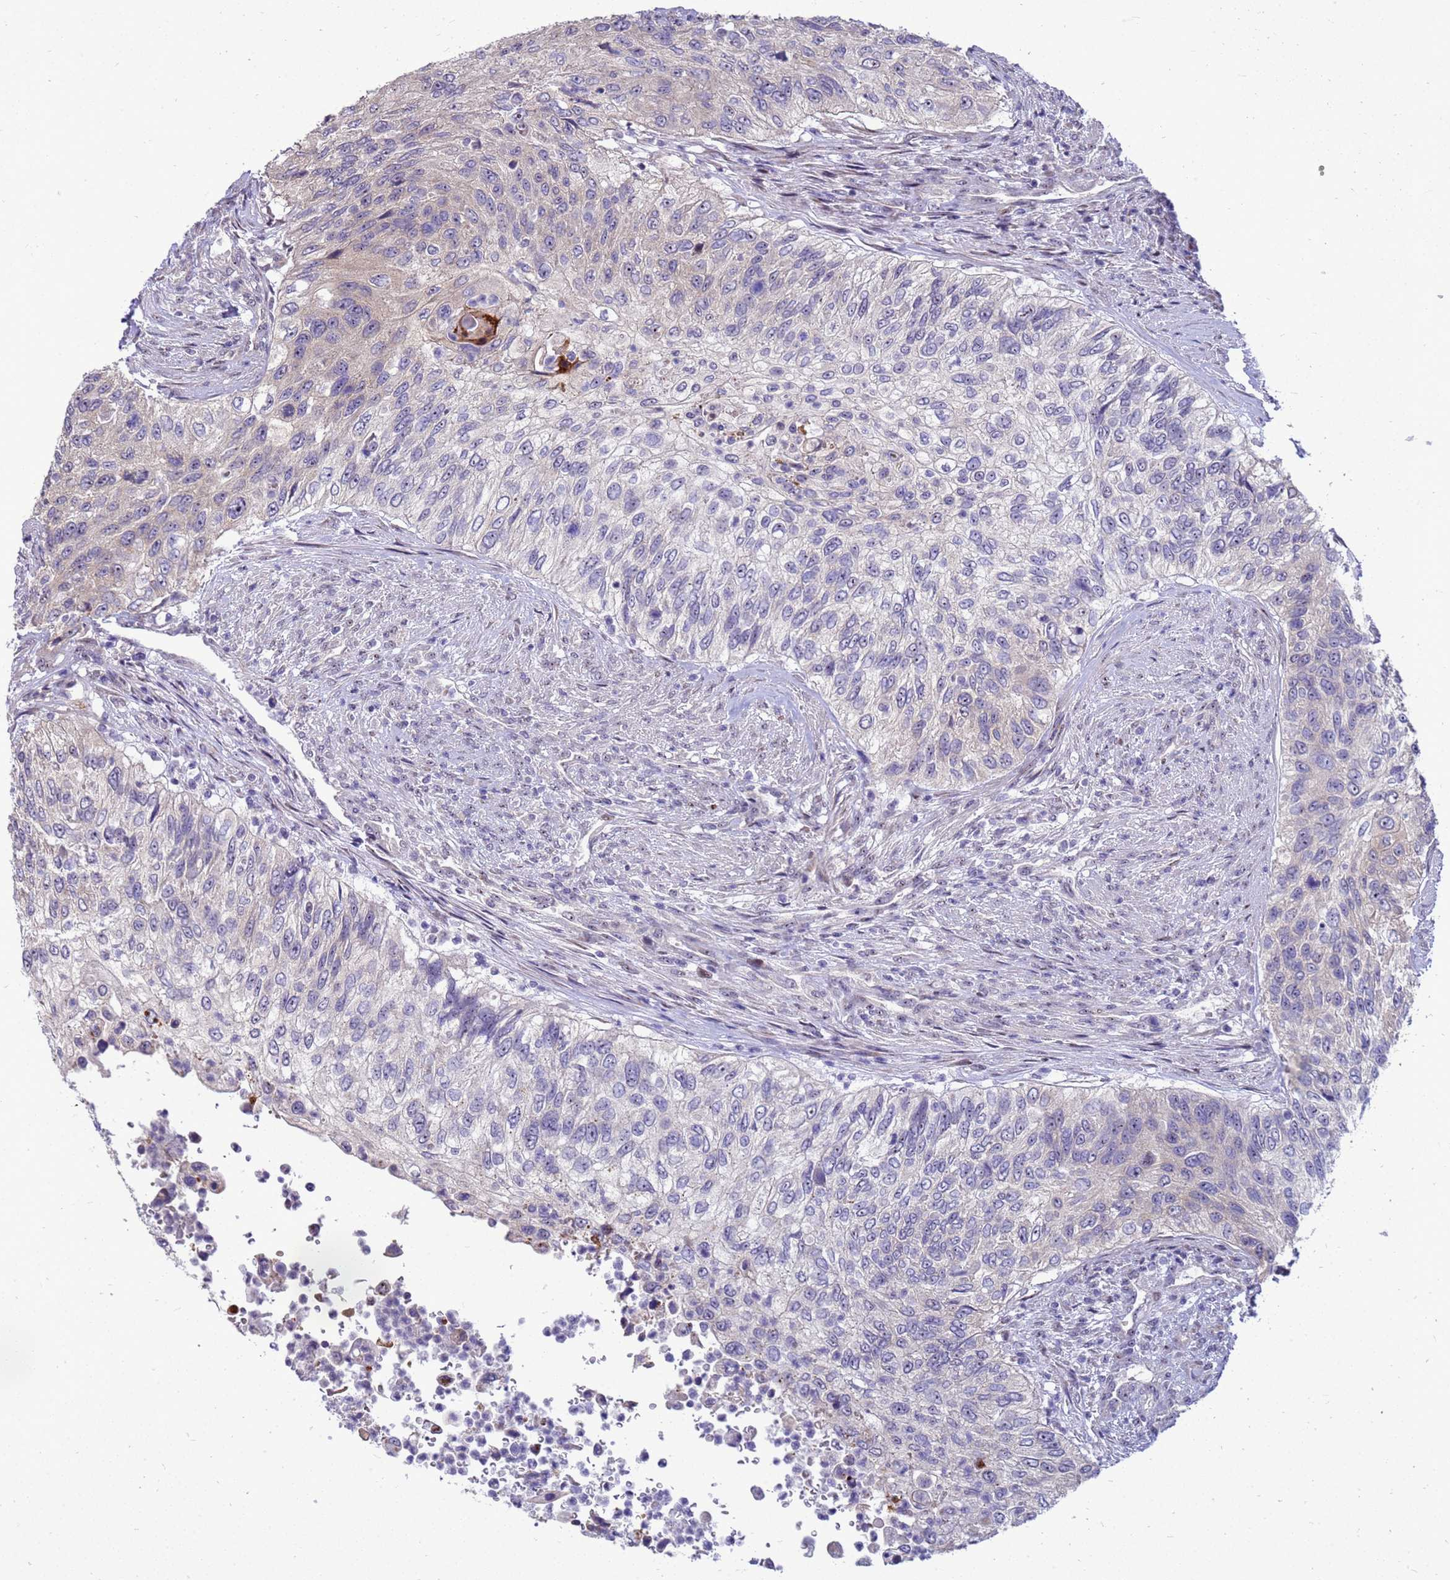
{"staining": {"intensity": "negative", "quantity": "none", "location": "none"}, "tissue": "urothelial cancer", "cell_type": "Tumor cells", "image_type": "cancer", "snomed": [{"axis": "morphology", "description": "Urothelial carcinoma, High grade"}, {"axis": "topography", "description": "Urinary bladder"}], "caption": "The image demonstrates no significant positivity in tumor cells of high-grade urothelial carcinoma.", "gene": "RSPO1", "patient": {"sex": "female", "age": 60}}